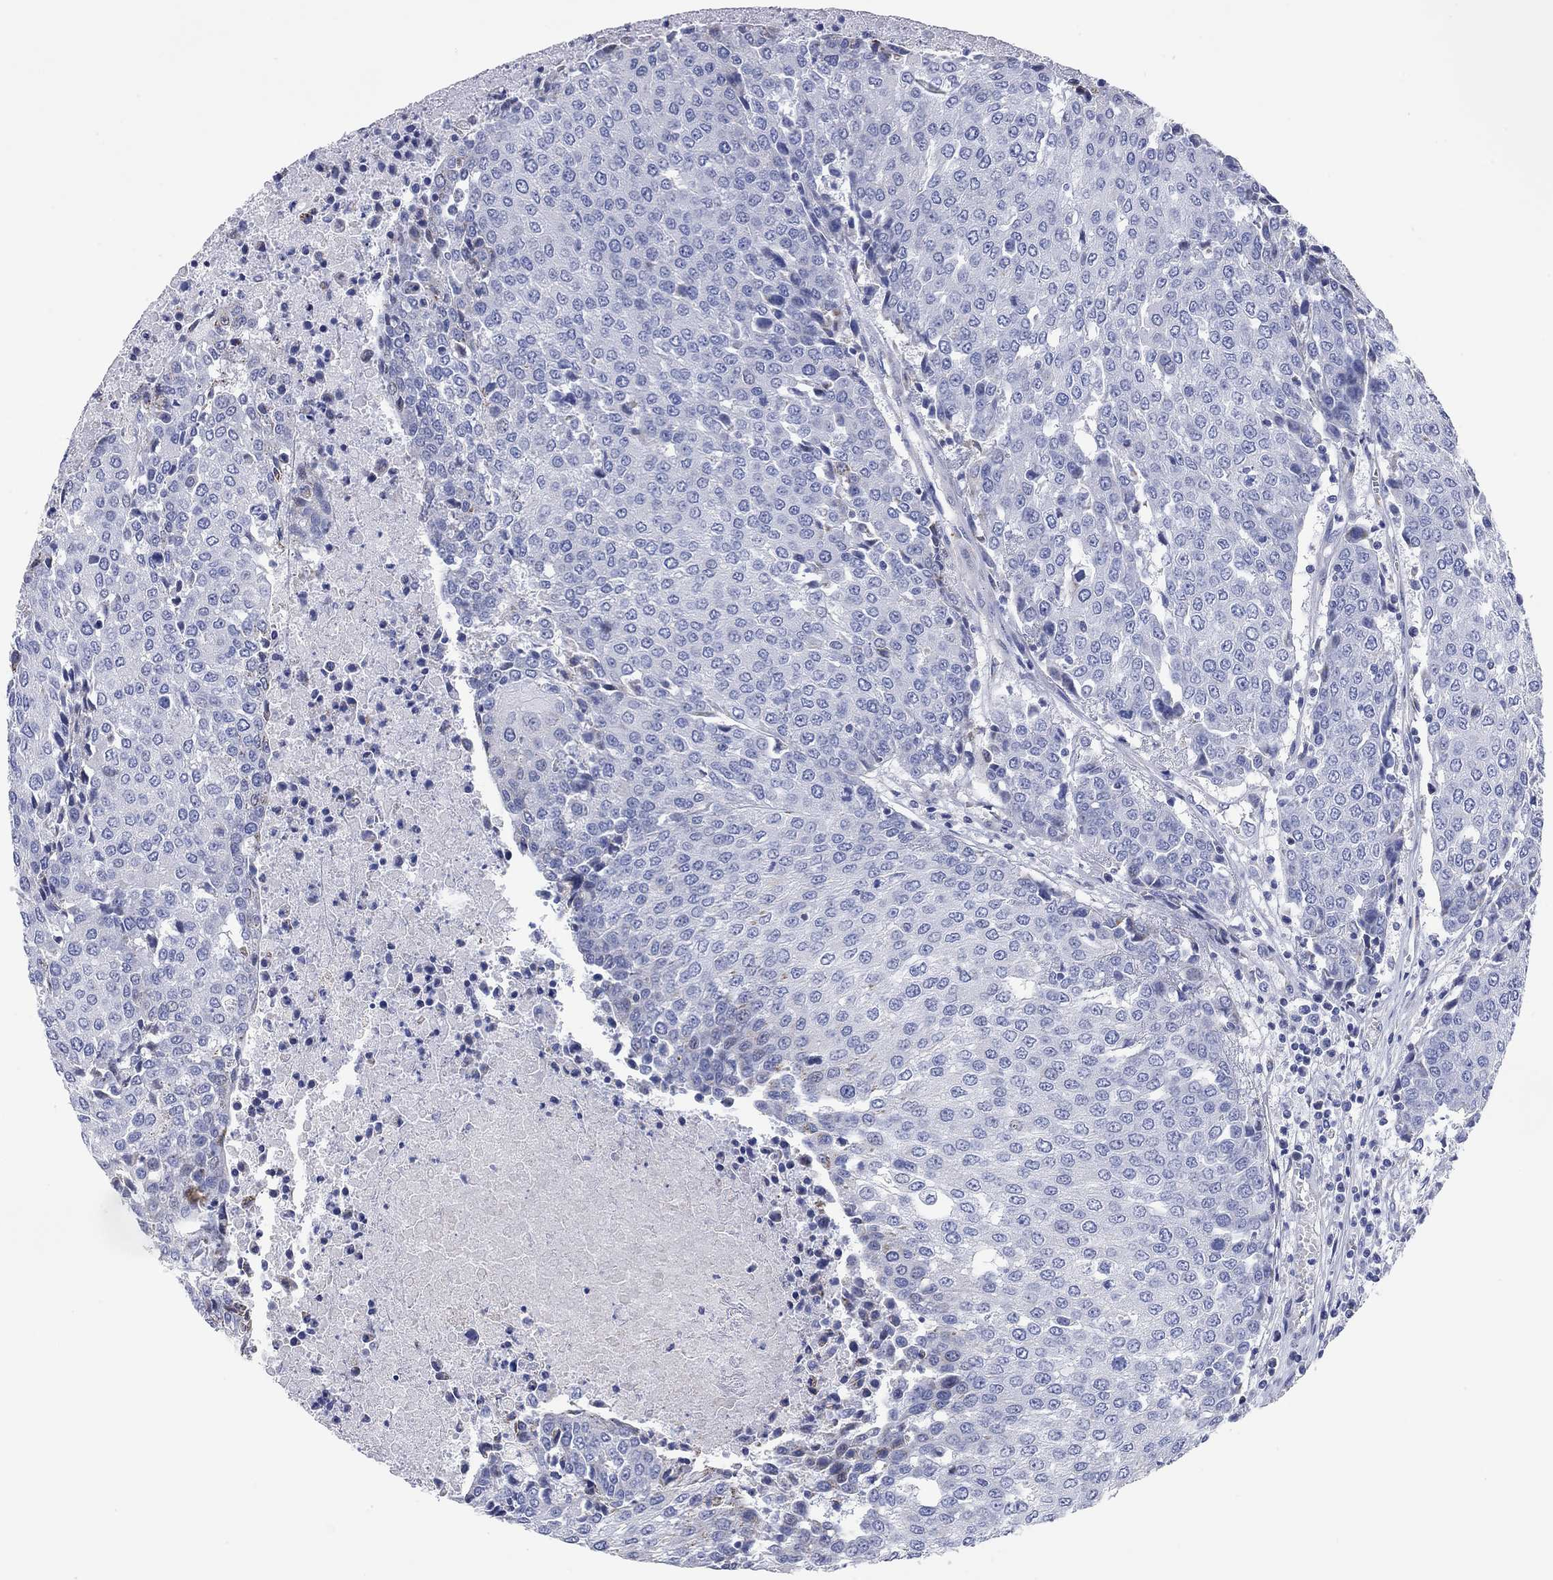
{"staining": {"intensity": "negative", "quantity": "none", "location": "none"}, "tissue": "urothelial cancer", "cell_type": "Tumor cells", "image_type": "cancer", "snomed": [{"axis": "morphology", "description": "Urothelial carcinoma, High grade"}, {"axis": "topography", "description": "Urinary bladder"}], "caption": "DAB (3,3'-diaminobenzidine) immunohistochemical staining of urothelial cancer exhibits no significant staining in tumor cells.", "gene": "CHI3L2", "patient": {"sex": "female", "age": 85}}